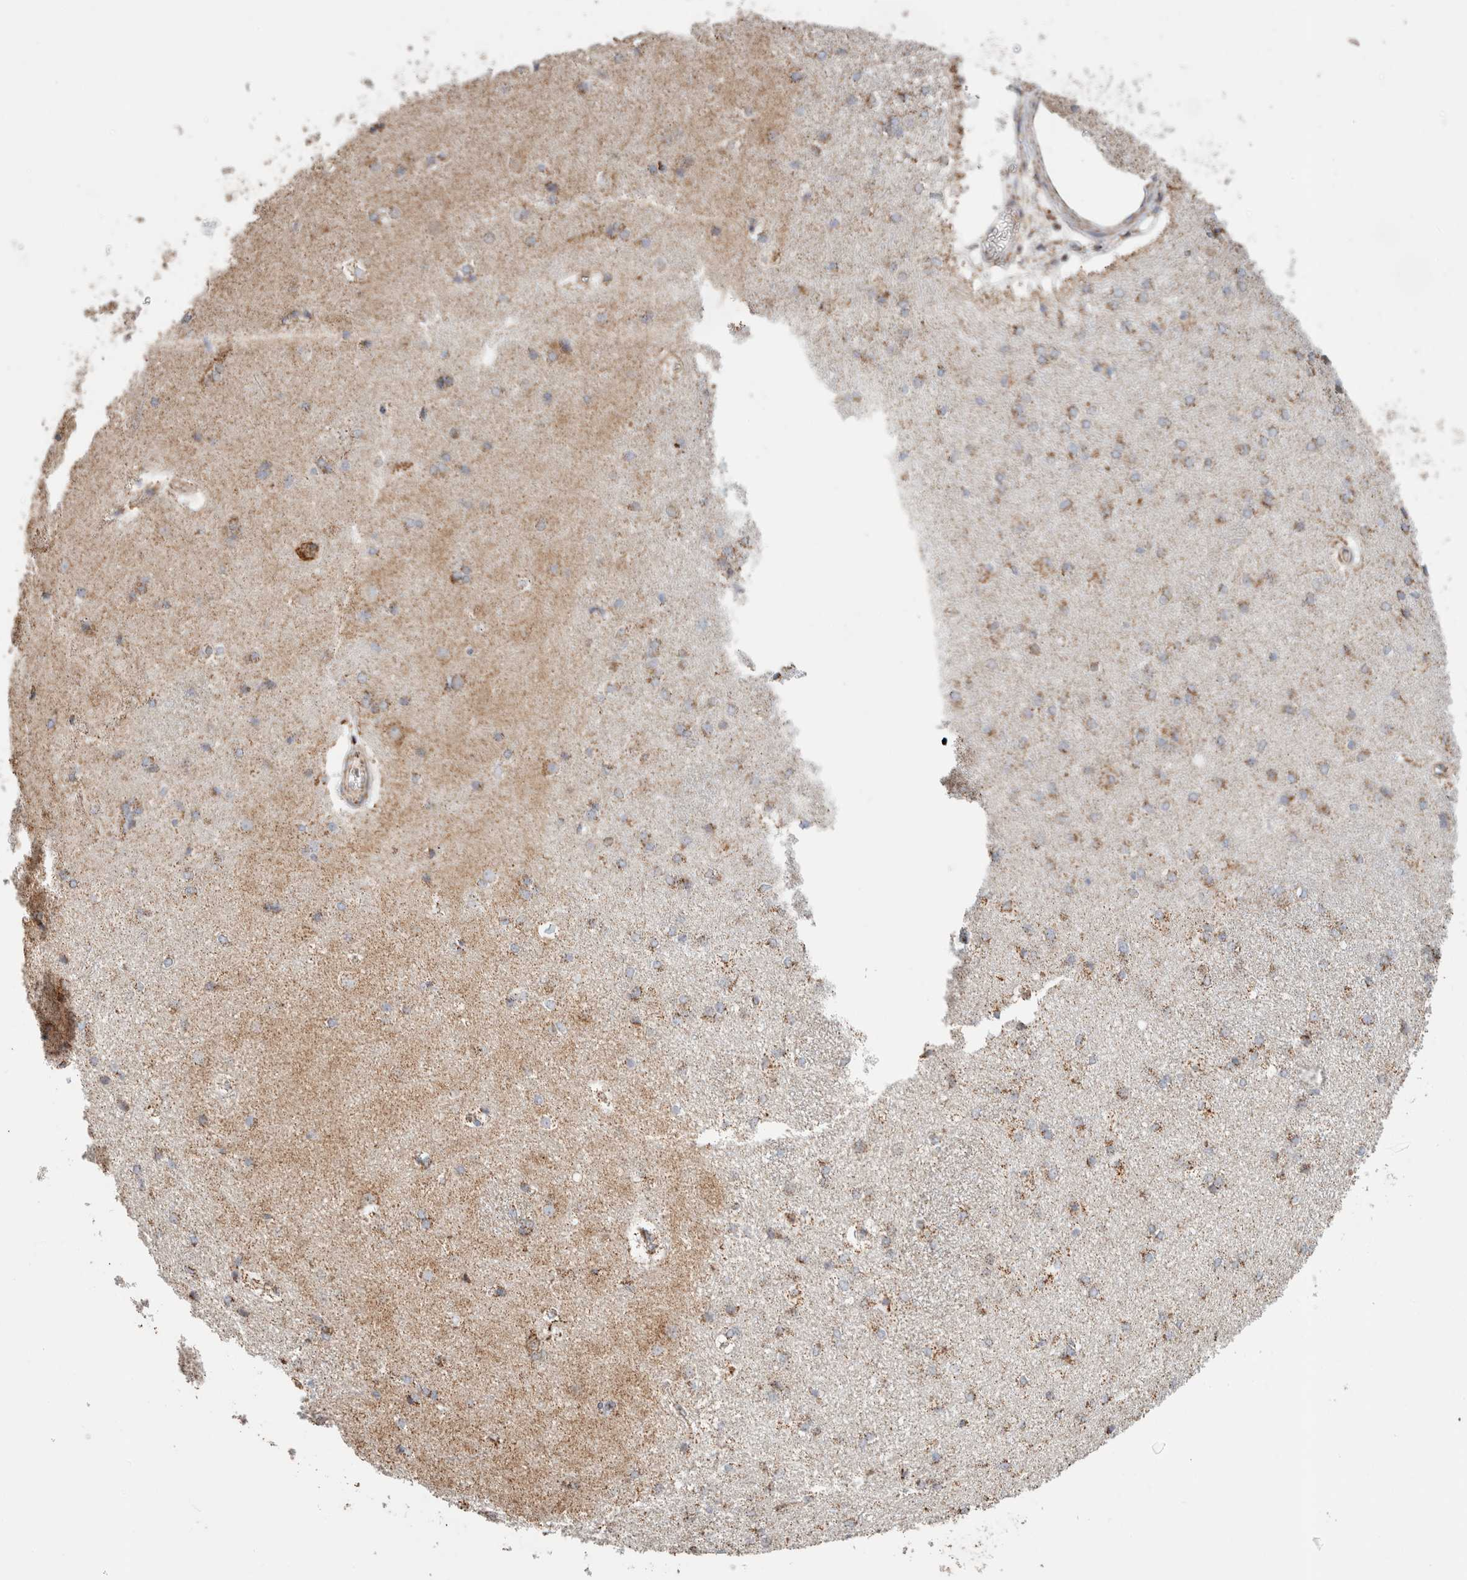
{"staining": {"intensity": "weak", "quantity": ">75%", "location": "cytoplasmic/membranous"}, "tissue": "caudate", "cell_type": "Glial cells", "image_type": "normal", "snomed": [{"axis": "morphology", "description": "Normal tissue, NOS"}, {"axis": "topography", "description": "Lateral ventricle wall"}], "caption": "Immunohistochemistry (IHC) (DAB) staining of normal human caudate shows weak cytoplasmic/membranous protein staining in about >75% of glial cells. (brown staining indicates protein expression, while blue staining denotes nuclei).", "gene": "C1QBP", "patient": {"sex": "female", "age": 19}}